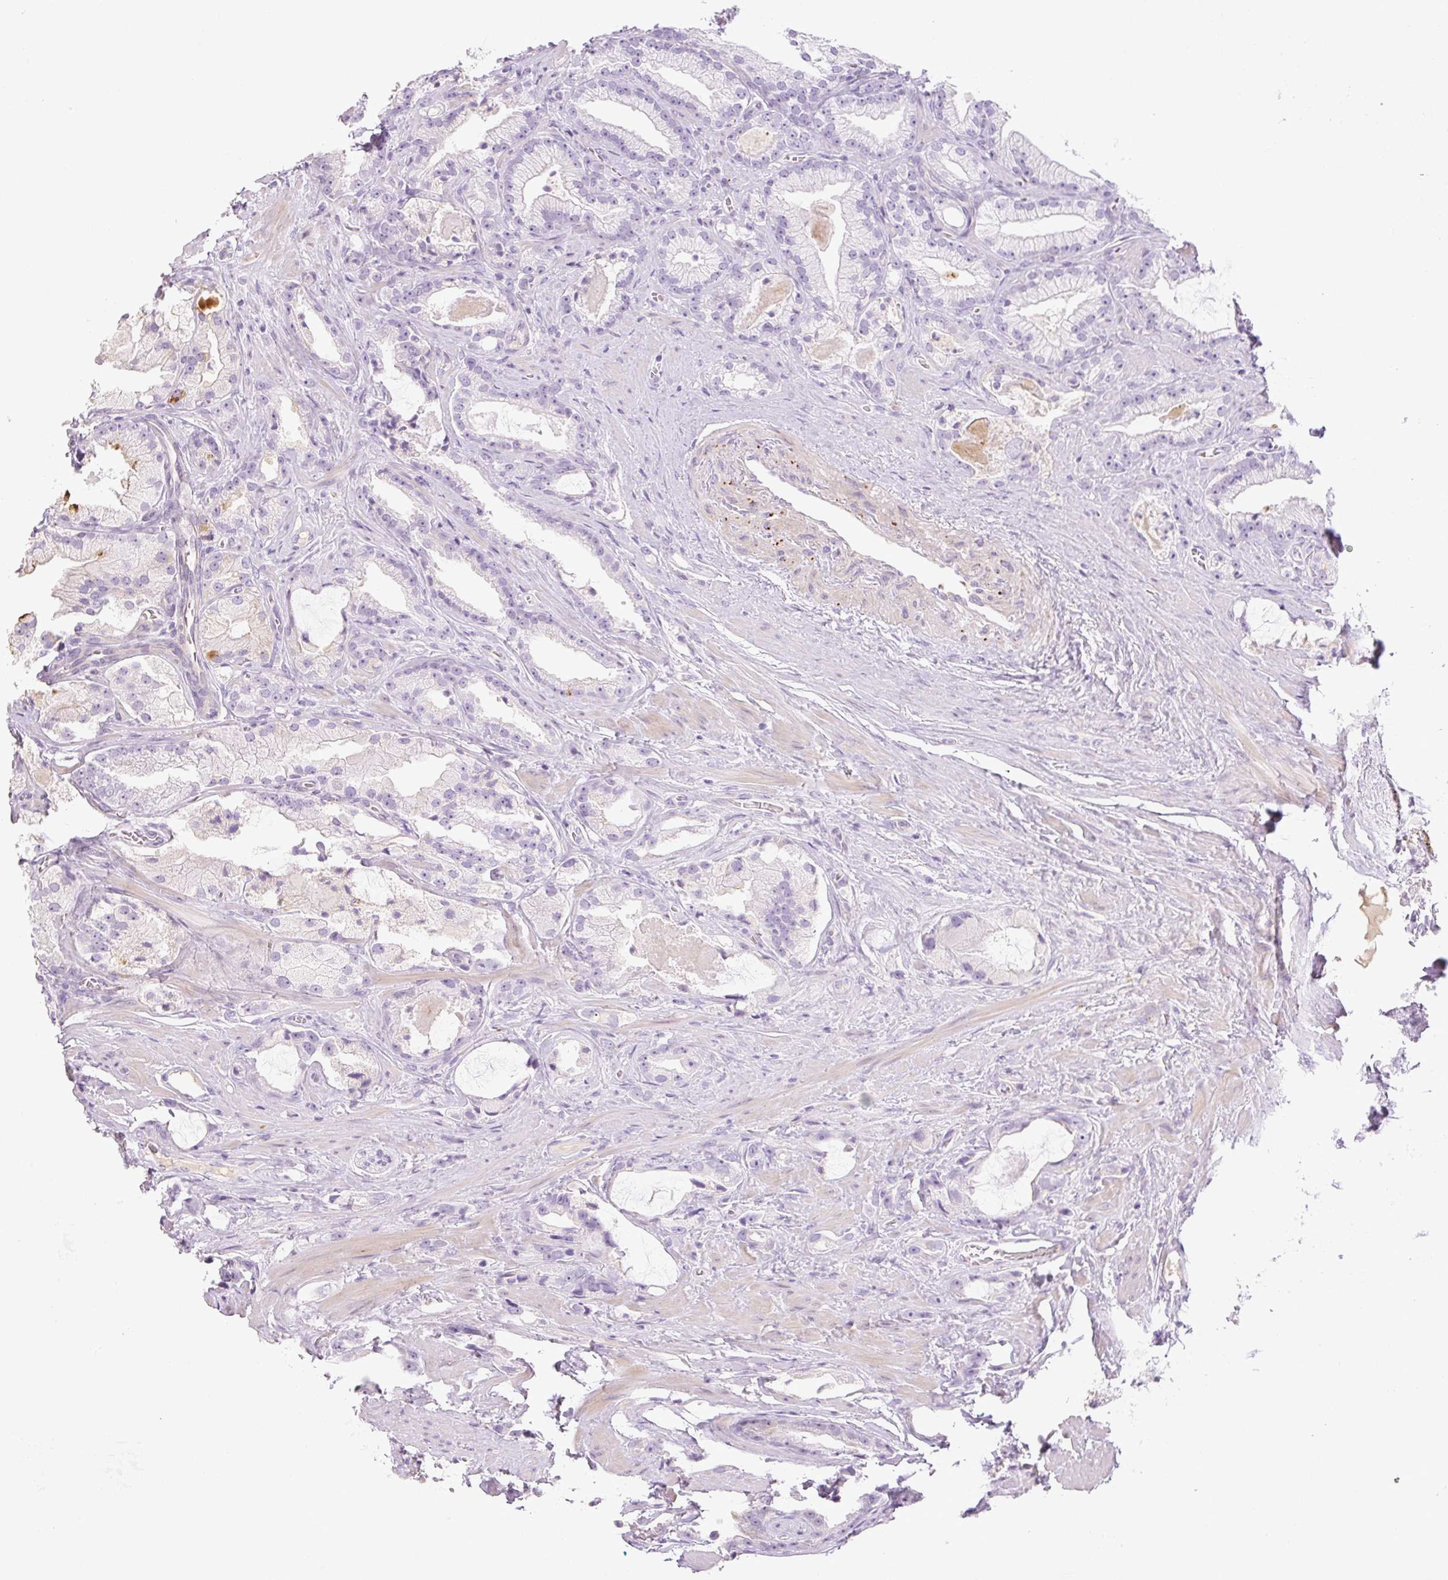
{"staining": {"intensity": "negative", "quantity": "none", "location": "none"}, "tissue": "prostate cancer", "cell_type": "Tumor cells", "image_type": "cancer", "snomed": [{"axis": "morphology", "description": "Adenocarcinoma, High grade"}, {"axis": "topography", "description": "Prostate"}], "caption": "DAB (3,3'-diaminobenzidine) immunohistochemical staining of human prostate cancer exhibits no significant staining in tumor cells. (IHC, brightfield microscopy, high magnification).", "gene": "MIA2", "patient": {"sex": "male", "age": 68}}